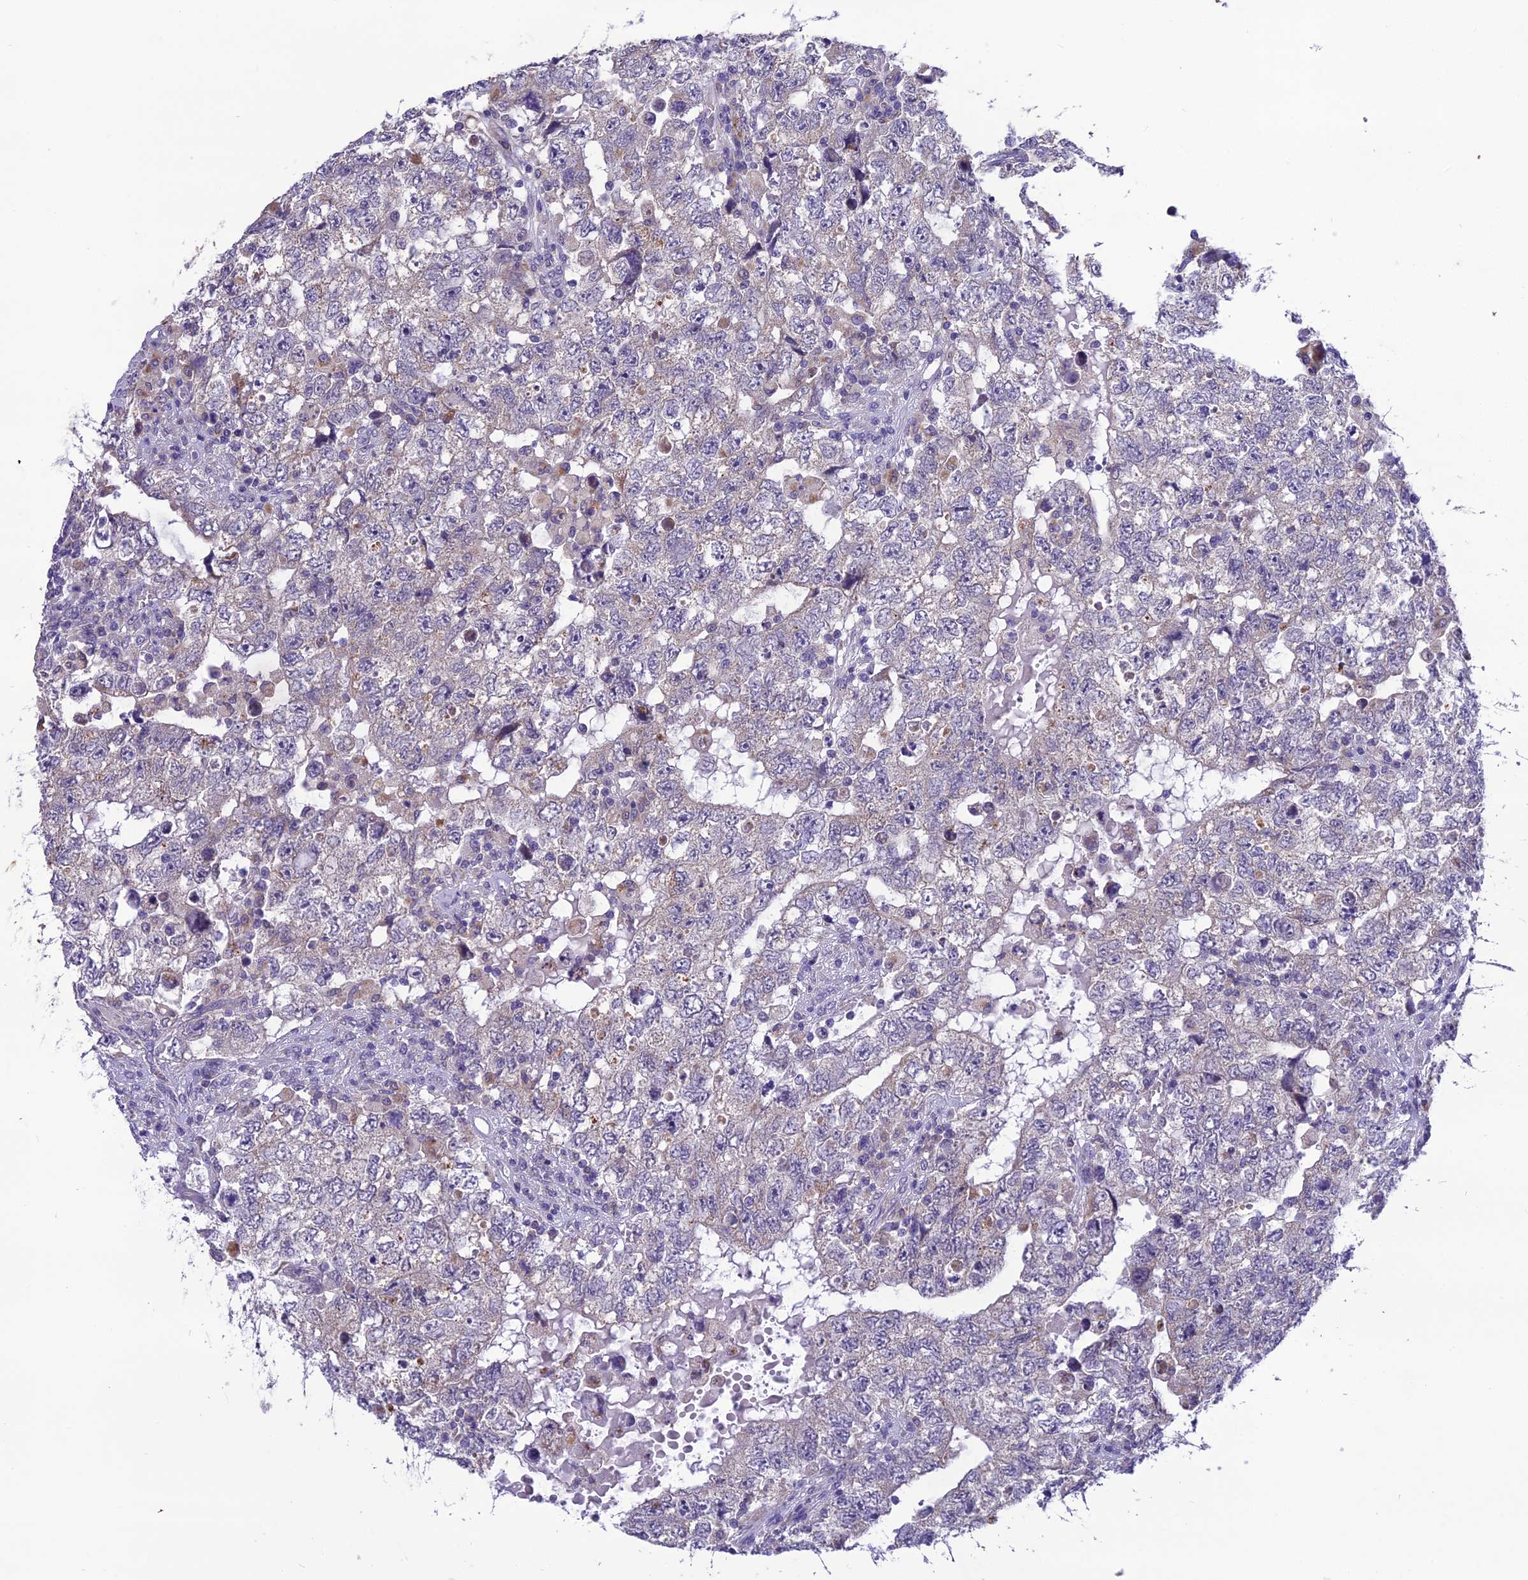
{"staining": {"intensity": "negative", "quantity": "none", "location": "none"}, "tissue": "testis cancer", "cell_type": "Tumor cells", "image_type": "cancer", "snomed": [{"axis": "morphology", "description": "Carcinoma, Embryonal, NOS"}, {"axis": "topography", "description": "Testis"}], "caption": "Immunohistochemistry (IHC) photomicrograph of neoplastic tissue: testis cancer (embryonal carcinoma) stained with DAB reveals no significant protein staining in tumor cells. Brightfield microscopy of IHC stained with DAB (brown) and hematoxylin (blue), captured at high magnification.", "gene": "MIIP", "patient": {"sex": "male", "age": 36}}